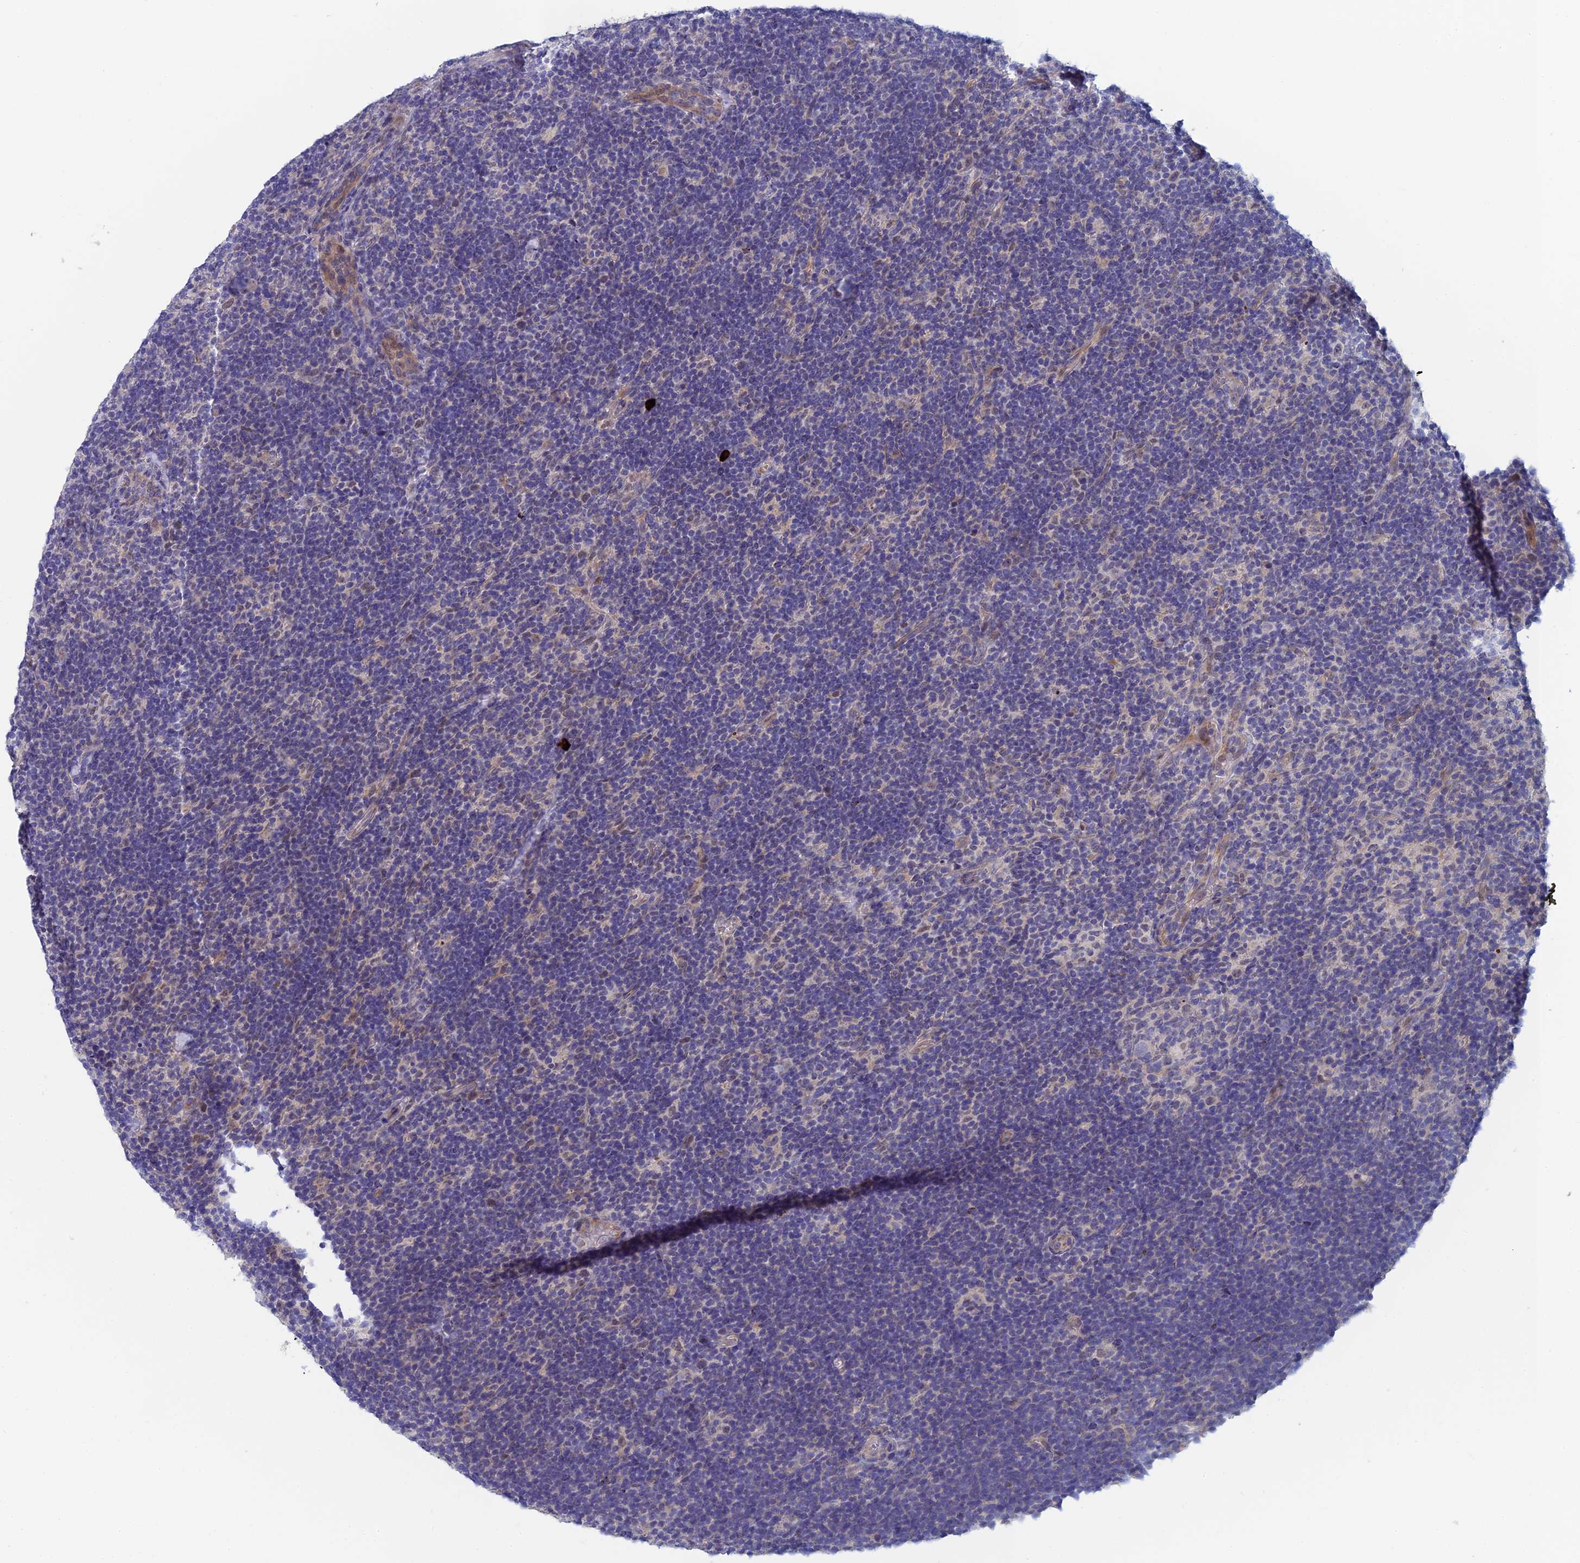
{"staining": {"intensity": "negative", "quantity": "none", "location": "none"}, "tissue": "lymphoma", "cell_type": "Tumor cells", "image_type": "cancer", "snomed": [{"axis": "morphology", "description": "Hodgkin's disease, NOS"}, {"axis": "topography", "description": "Lymph node"}], "caption": "Tumor cells are negative for protein expression in human lymphoma. (Brightfield microscopy of DAB immunohistochemistry at high magnification).", "gene": "GIPC1", "patient": {"sex": "female", "age": 57}}